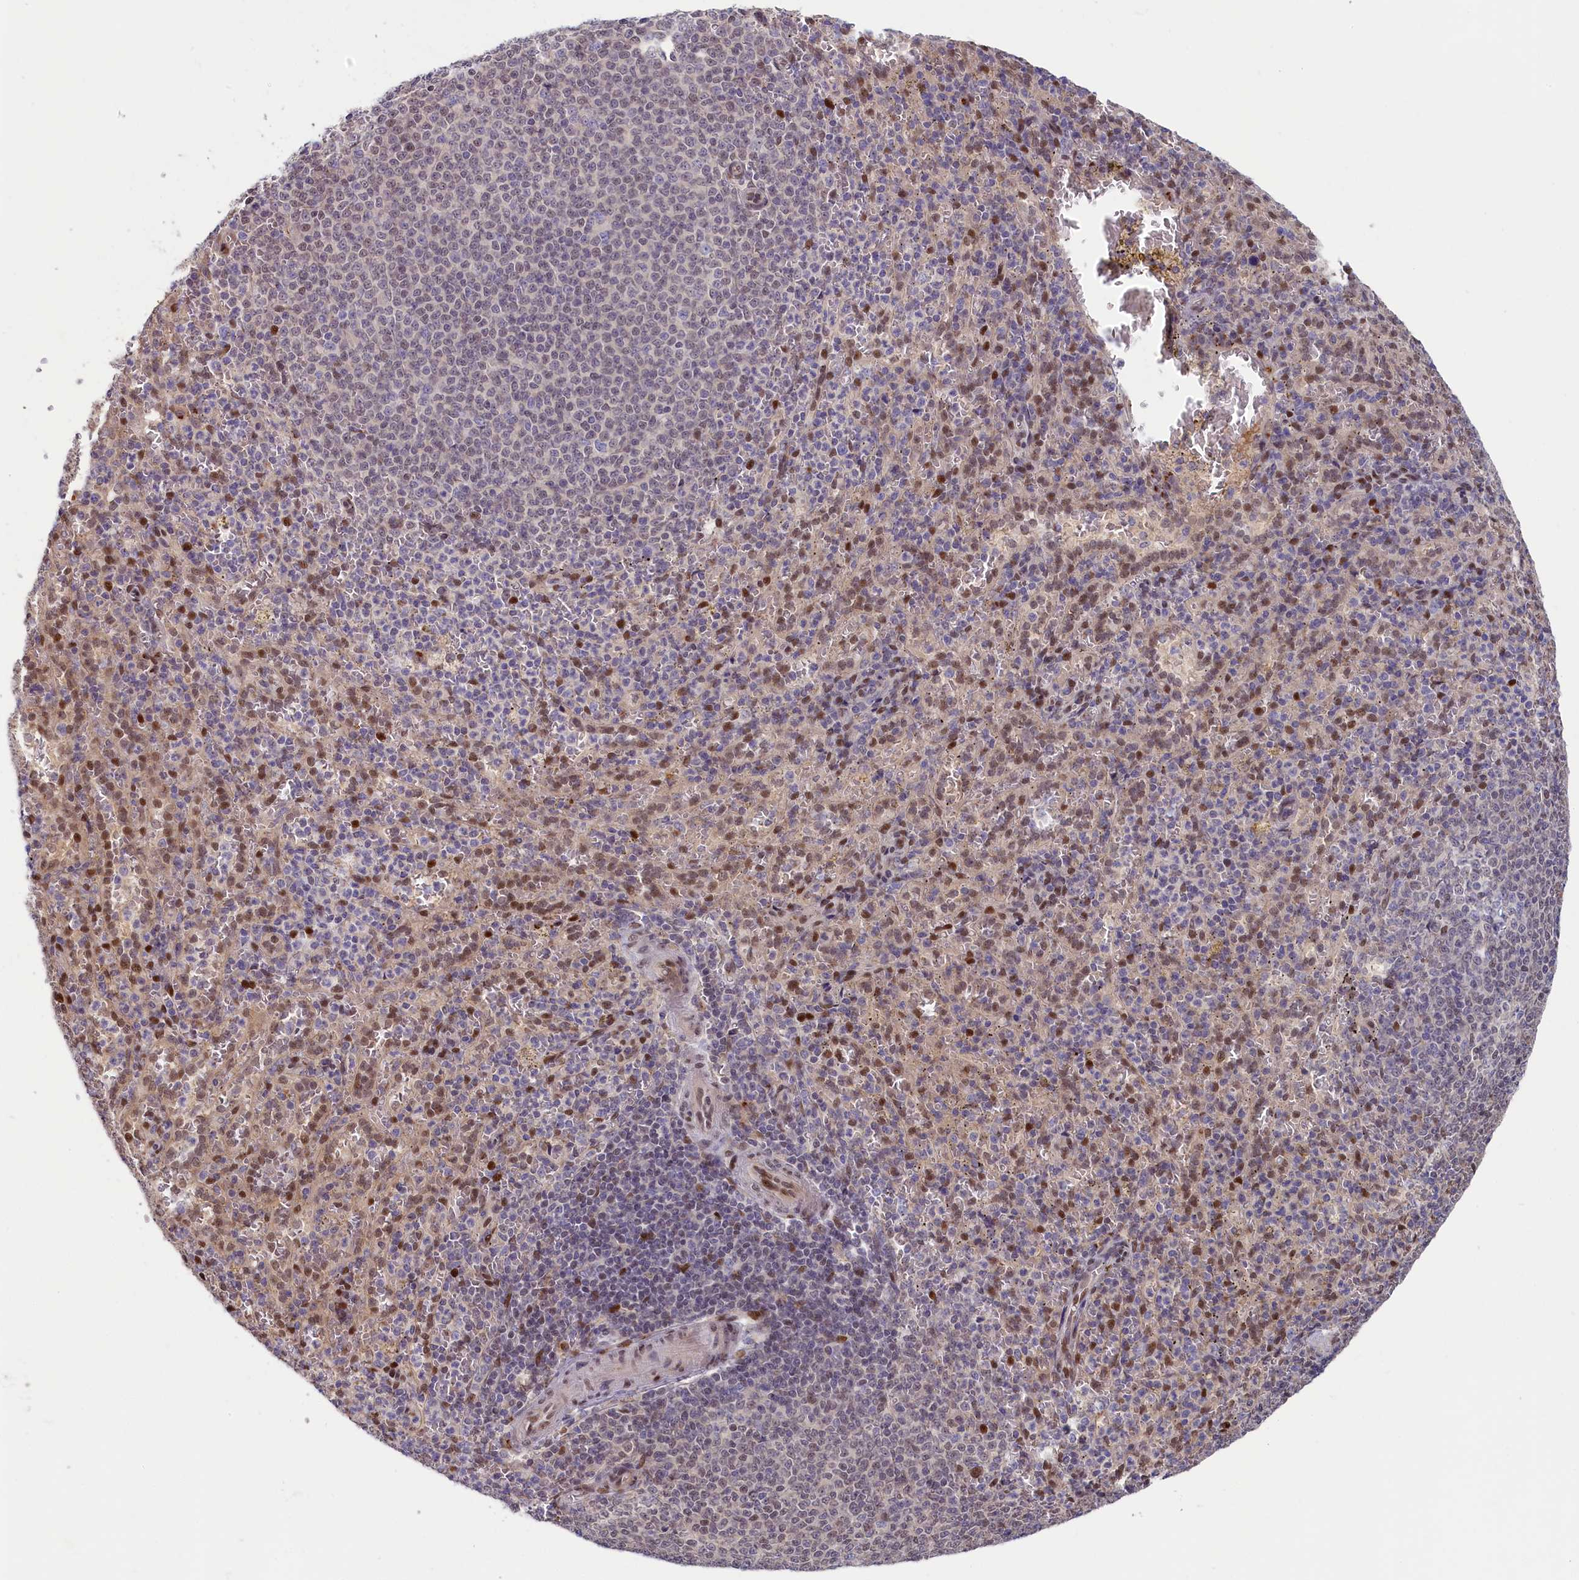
{"staining": {"intensity": "weak", "quantity": "<25%", "location": "nuclear"}, "tissue": "spleen", "cell_type": "Cells in red pulp", "image_type": "normal", "snomed": [{"axis": "morphology", "description": "Normal tissue, NOS"}, {"axis": "topography", "description": "Spleen"}], "caption": "Immunohistochemistry (IHC) of unremarkable spleen shows no positivity in cells in red pulp. Nuclei are stained in blue.", "gene": "CHST12", "patient": {"sex": "female", "age": 21}}